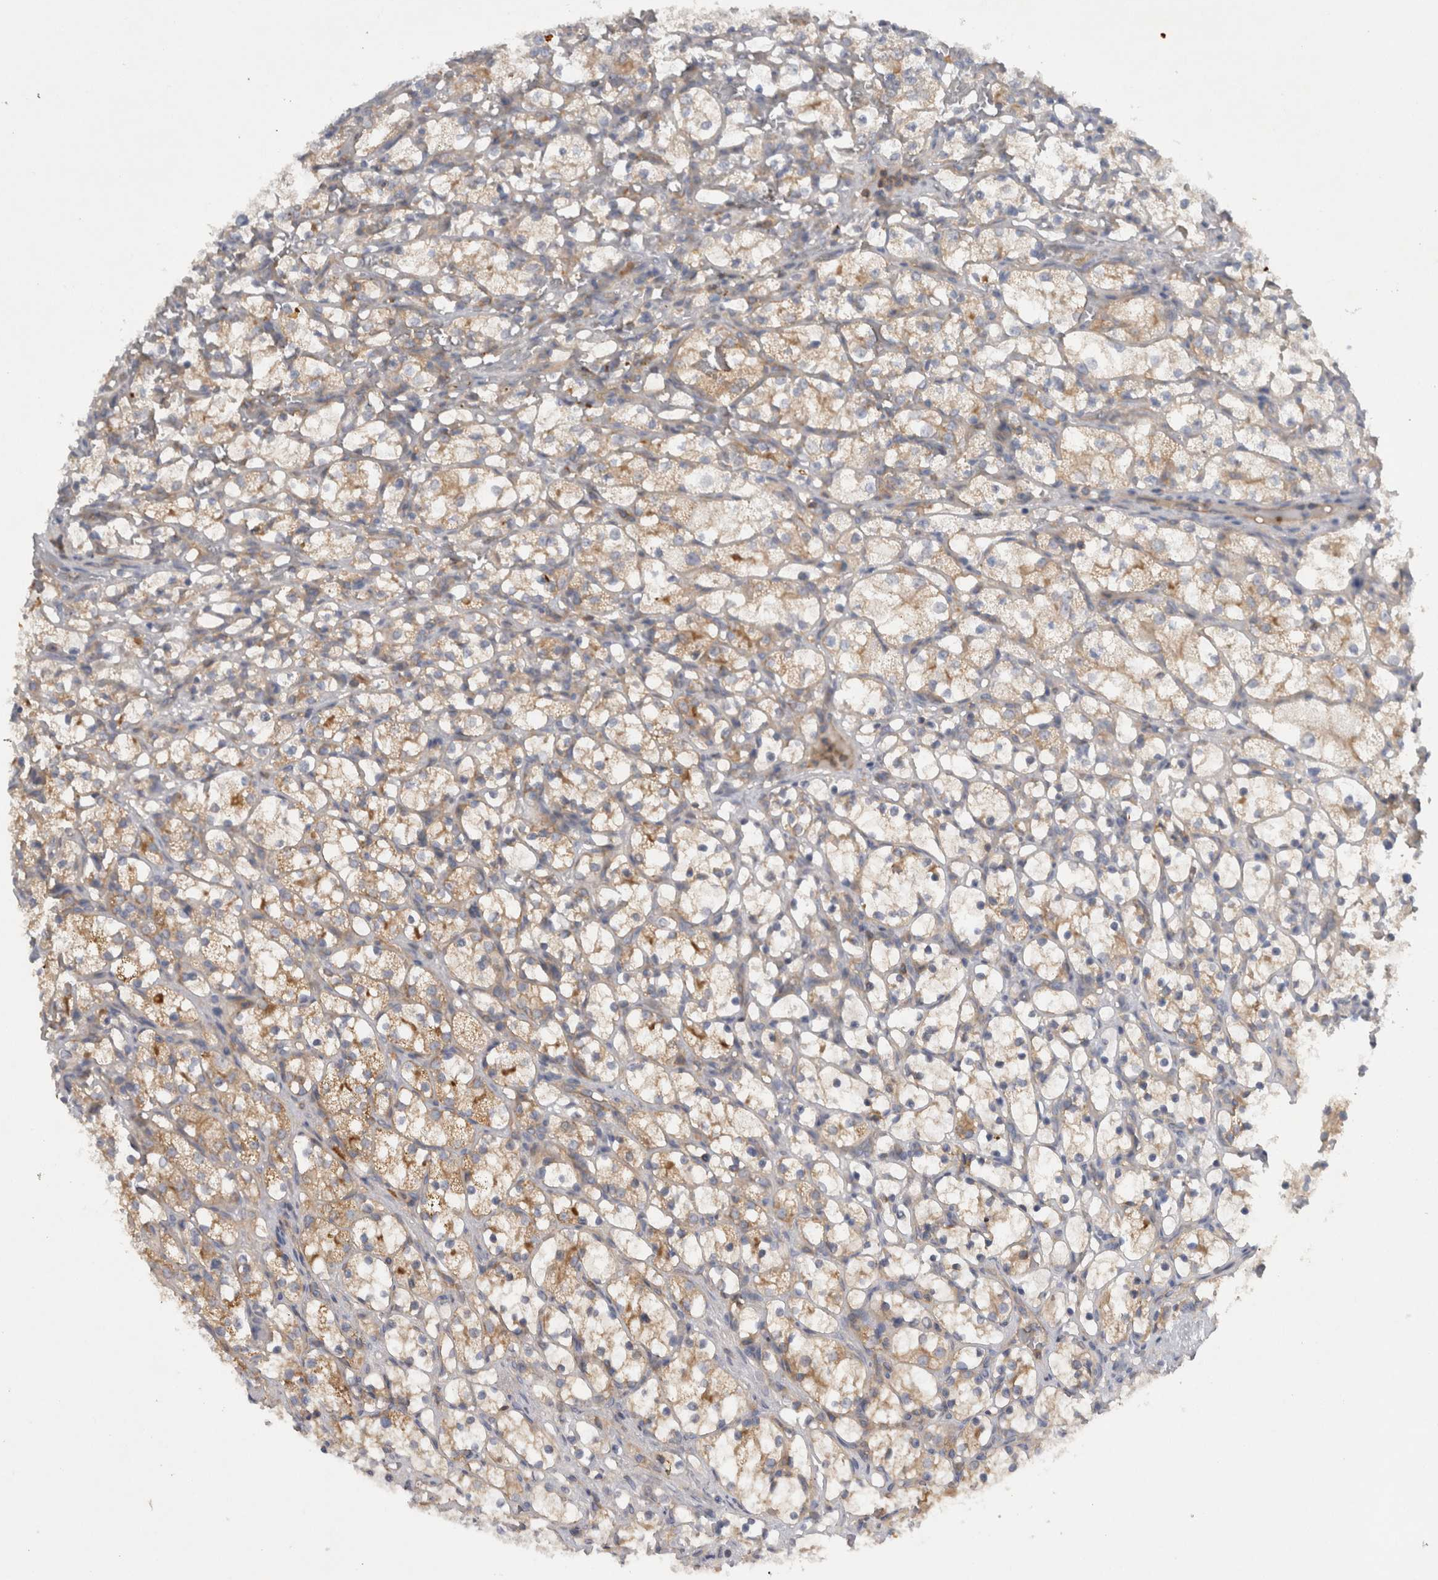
{"staining": {"intensity": "weak", "quantity": ">75%", "location": "cytoplasmic/membranous"}, "tissue": "renal cancer", "cell_type": "Tumor cells", "image_type": "cancer", "snomed": [{"axis": "morphology", "description": "Adenocarcinoma, NOS"}, {"axis": "topography", "description": "Kidney"}], "caption": "Adenocarcinoma (renal) tissue displays weak cytoplasmic/membranous positivity in about >75% of tumor cells Ihc stains the protein in brown and the nuclei are stained blue.", "gene": "SCARA5", "patient": {"sex": "female", "age": 69}}